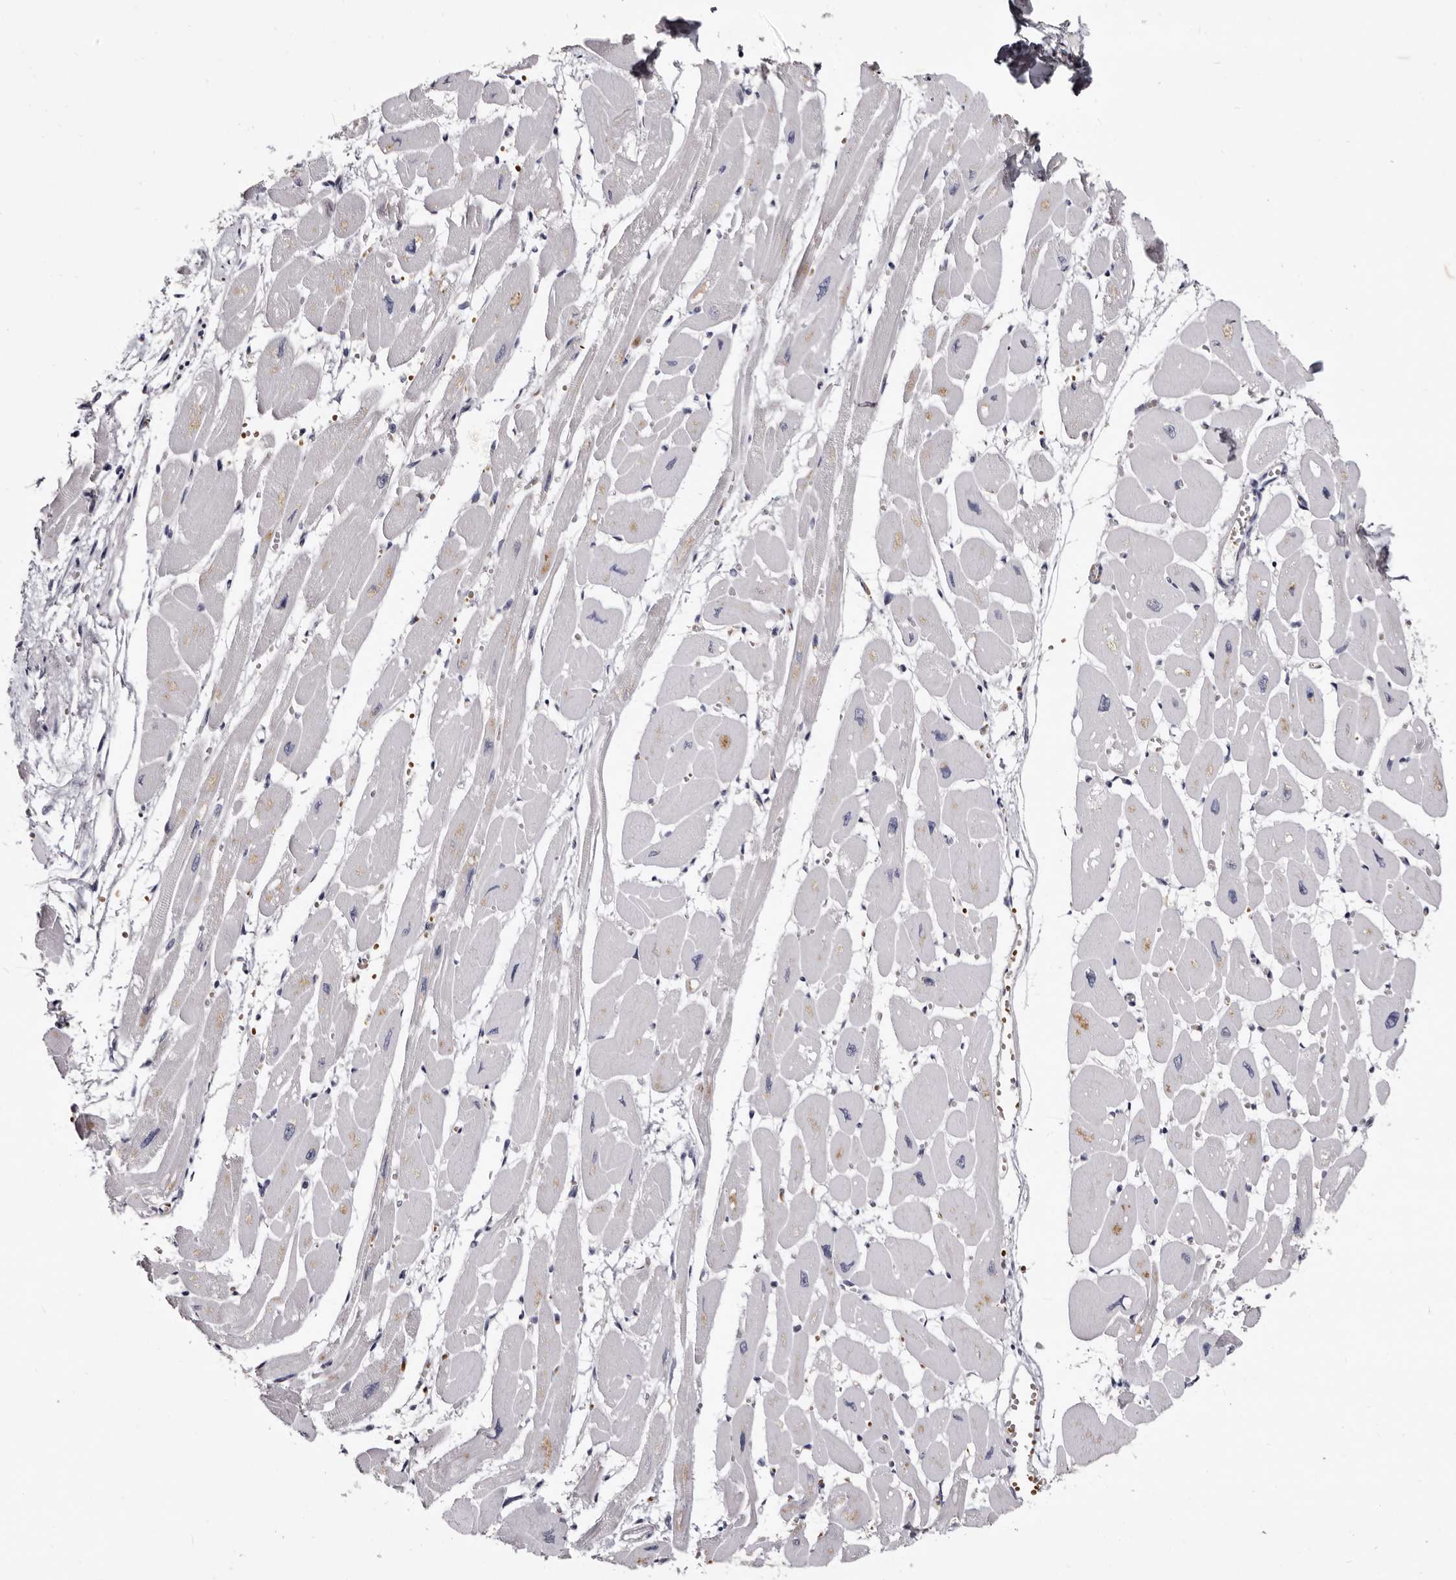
{"staining": {"intensity": "negative", "quantity": "none", "location": "none"}, "tissue": "heart muscle", "cell_type": "Cardiomyocytes", "image_type": "normal", "snomed": [{"axis": "morphology", "description": "Normal tissue, NOS"}, {"axis": "topography", "description": "Heart"}], "caption": "DAB immunohistochemical staining of unremarkable human heart muscle shows no significant positivity in cardiomyocytes. Brightfield microscopy of immunohistochemistry (IHC) stained with DAB (3,3'-diaminobenzidine) (brown) and hematoxylin (blue), captured at high magnification.", "gene": "BPGM", "patient": {"sex": "female", "age": 54}}